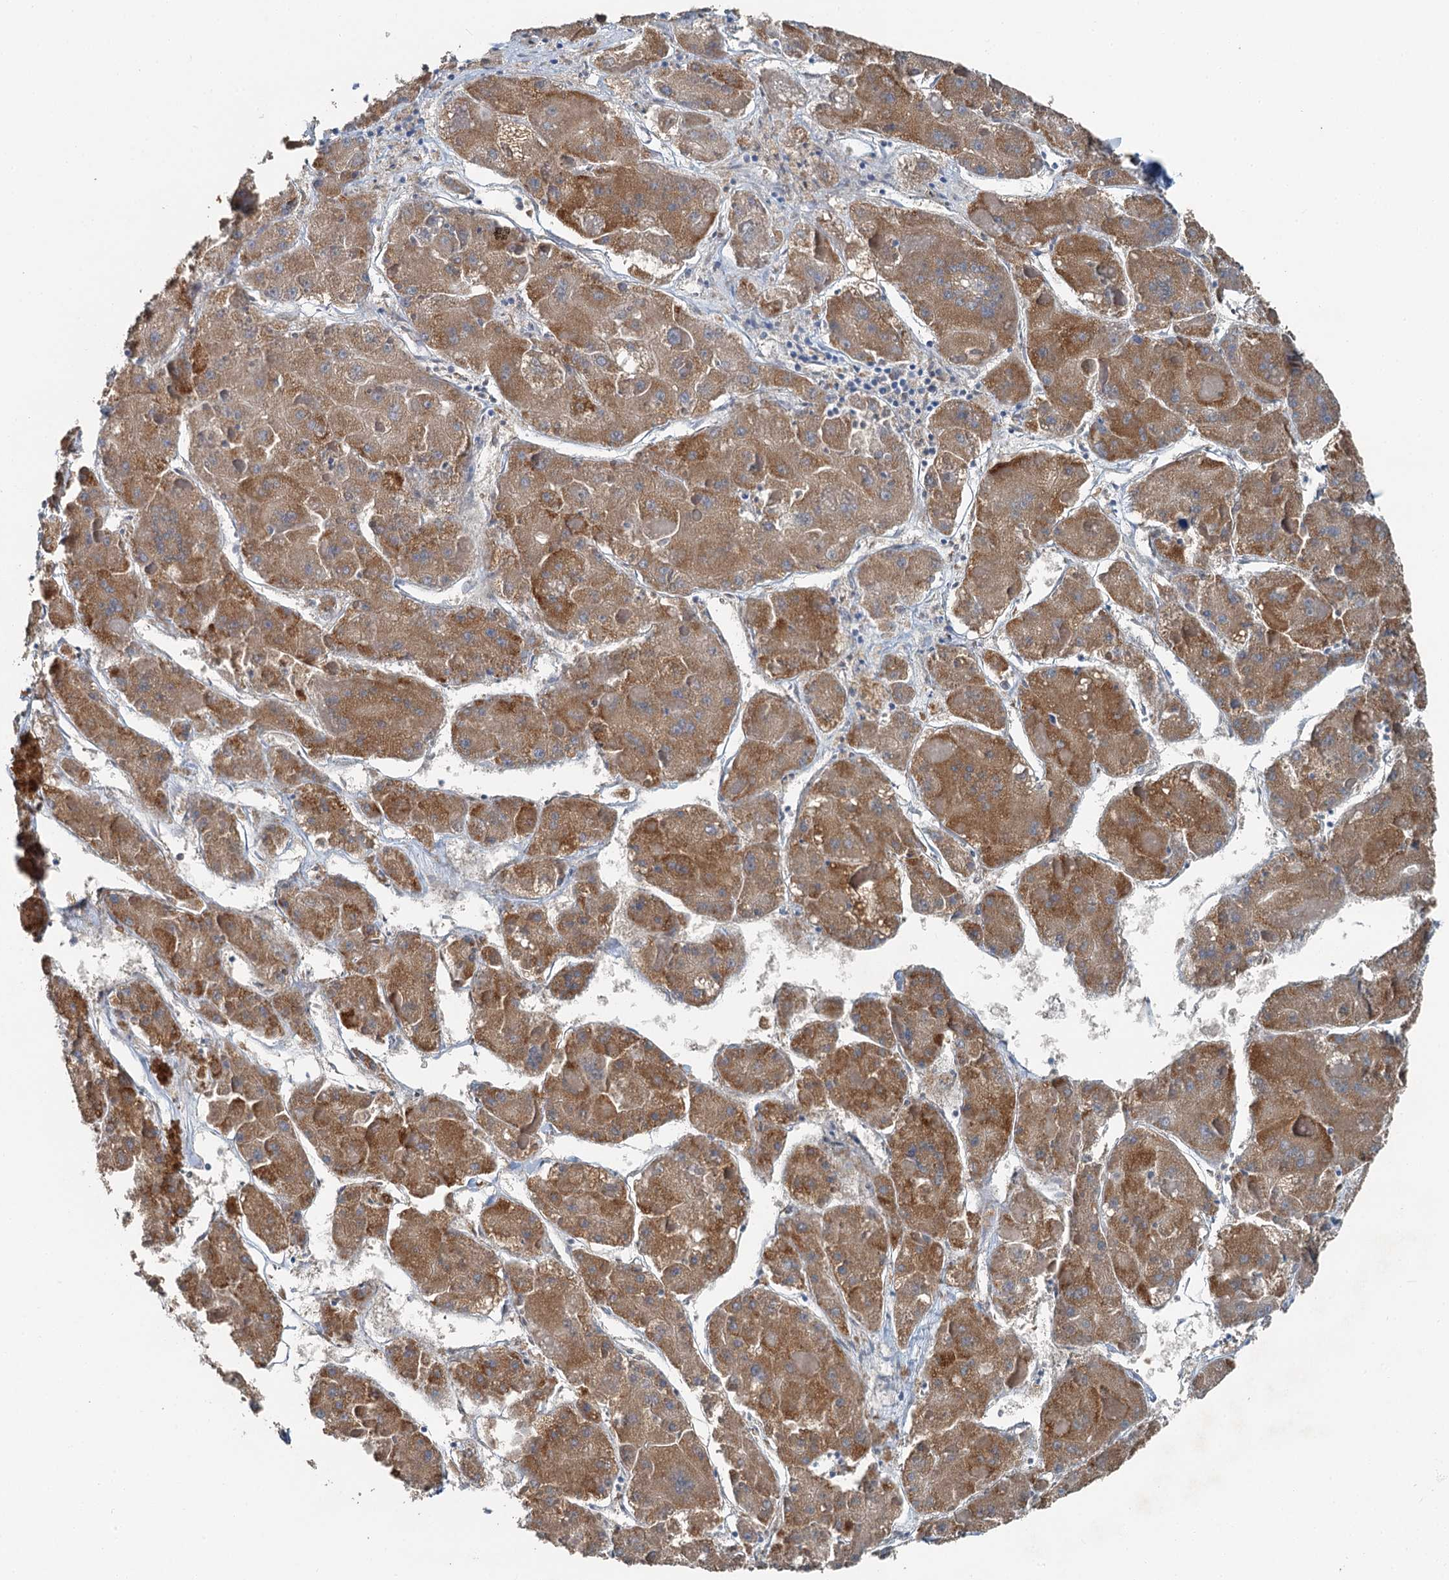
{"staining": {"intensity": "moderate", "quantity": ">75%", "location": "cytoplasmic/membranous"}, "tissue": "liver cancer", "cell_type": "Tumor cells", "image_type": "cancer", "snomed": [{"axis": "morphology", "description": "Carcinoma, Hepatocellular, NOS"}, {"axis": "topography", "description": "Liver"}], "caption": "Human liver cancer stained with a protein marker reveals moderate staining in tumor cells.", "gene": "C6orf120", "patient": {"sex": "female", "age": 73}}